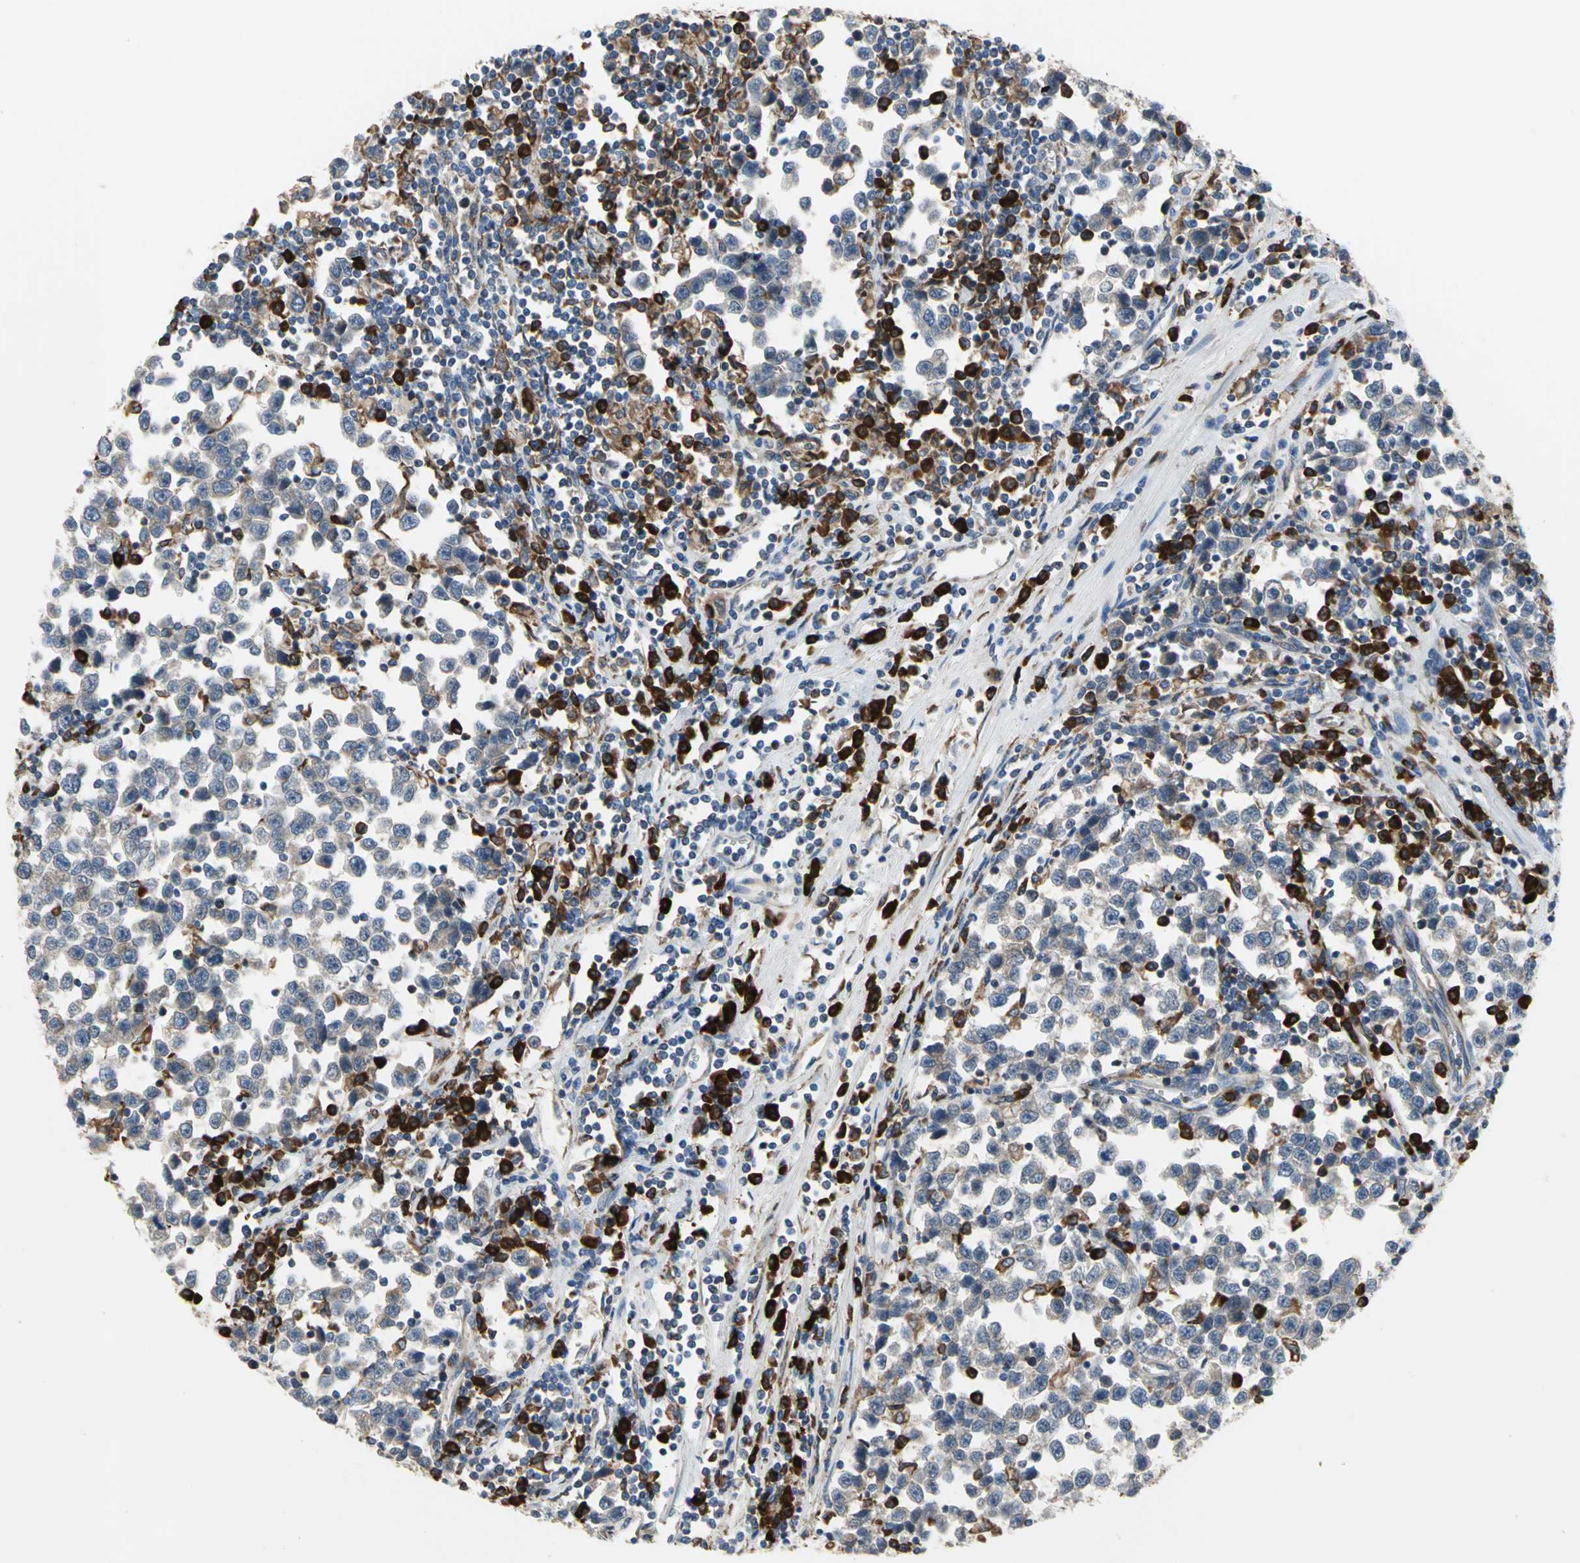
{"staining": {"intensity": "moderate", "quantity": "25%-75%", "location": "cytoplasmic/membranous"}, "tissue": "testis cancer", "cell_type": "Tumor cells", "image_type": "cancer", "snomed": [{"axis": "morphology", "description": "Seminoma, NOS"}, {"axis": "topography", "description": "Testis"}], "caption": "Tumor cells display moderate cytoplasmic/membranous positivity in approximately 25%-75% of cells in testis cancer (seminoma). (DAB IHC, brown staining for protein, blue staining for nuclei).", "gene": "SDF2L1", "patient": {"sex": "male", "age": 43}}